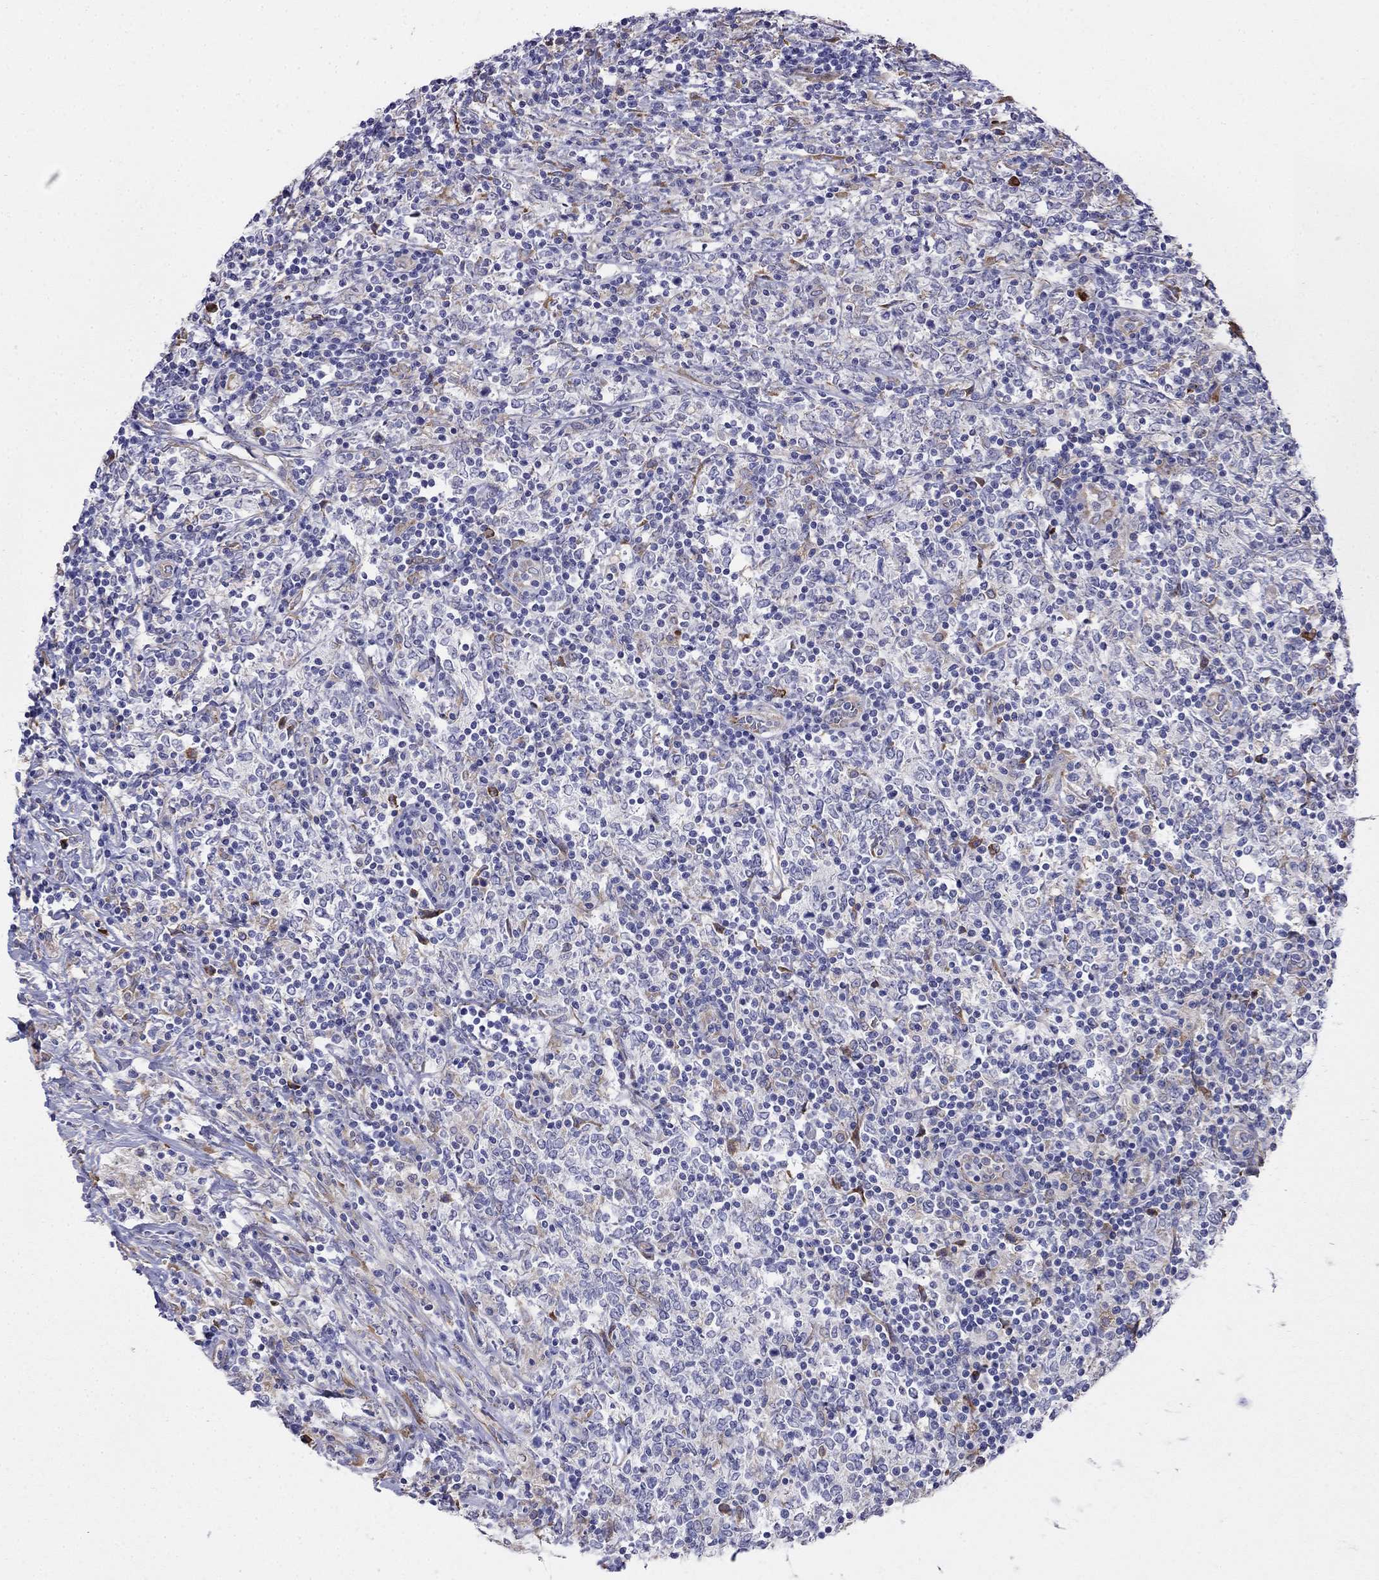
{"staining": {"intensity": "negative", "quantity": "none", "location": "none"}, "tissue": "lymphoma", "cell_type": "Tumor cells", "image_type": "cancer", "snomed": [{"axis": "morphology", "description": "Malignant lymphoma, non-Hodgkin's type, High grade"}, {"axis": "topography", "description": "Lymph node"}], "caption": "Immunohistochemistry of high-grade malignant lymphoma, non-Hodgkin's type demonstrates no expression in tumor cells.", "gene": "LONRF2", "patient": {"sex": "female", "age": 84}}